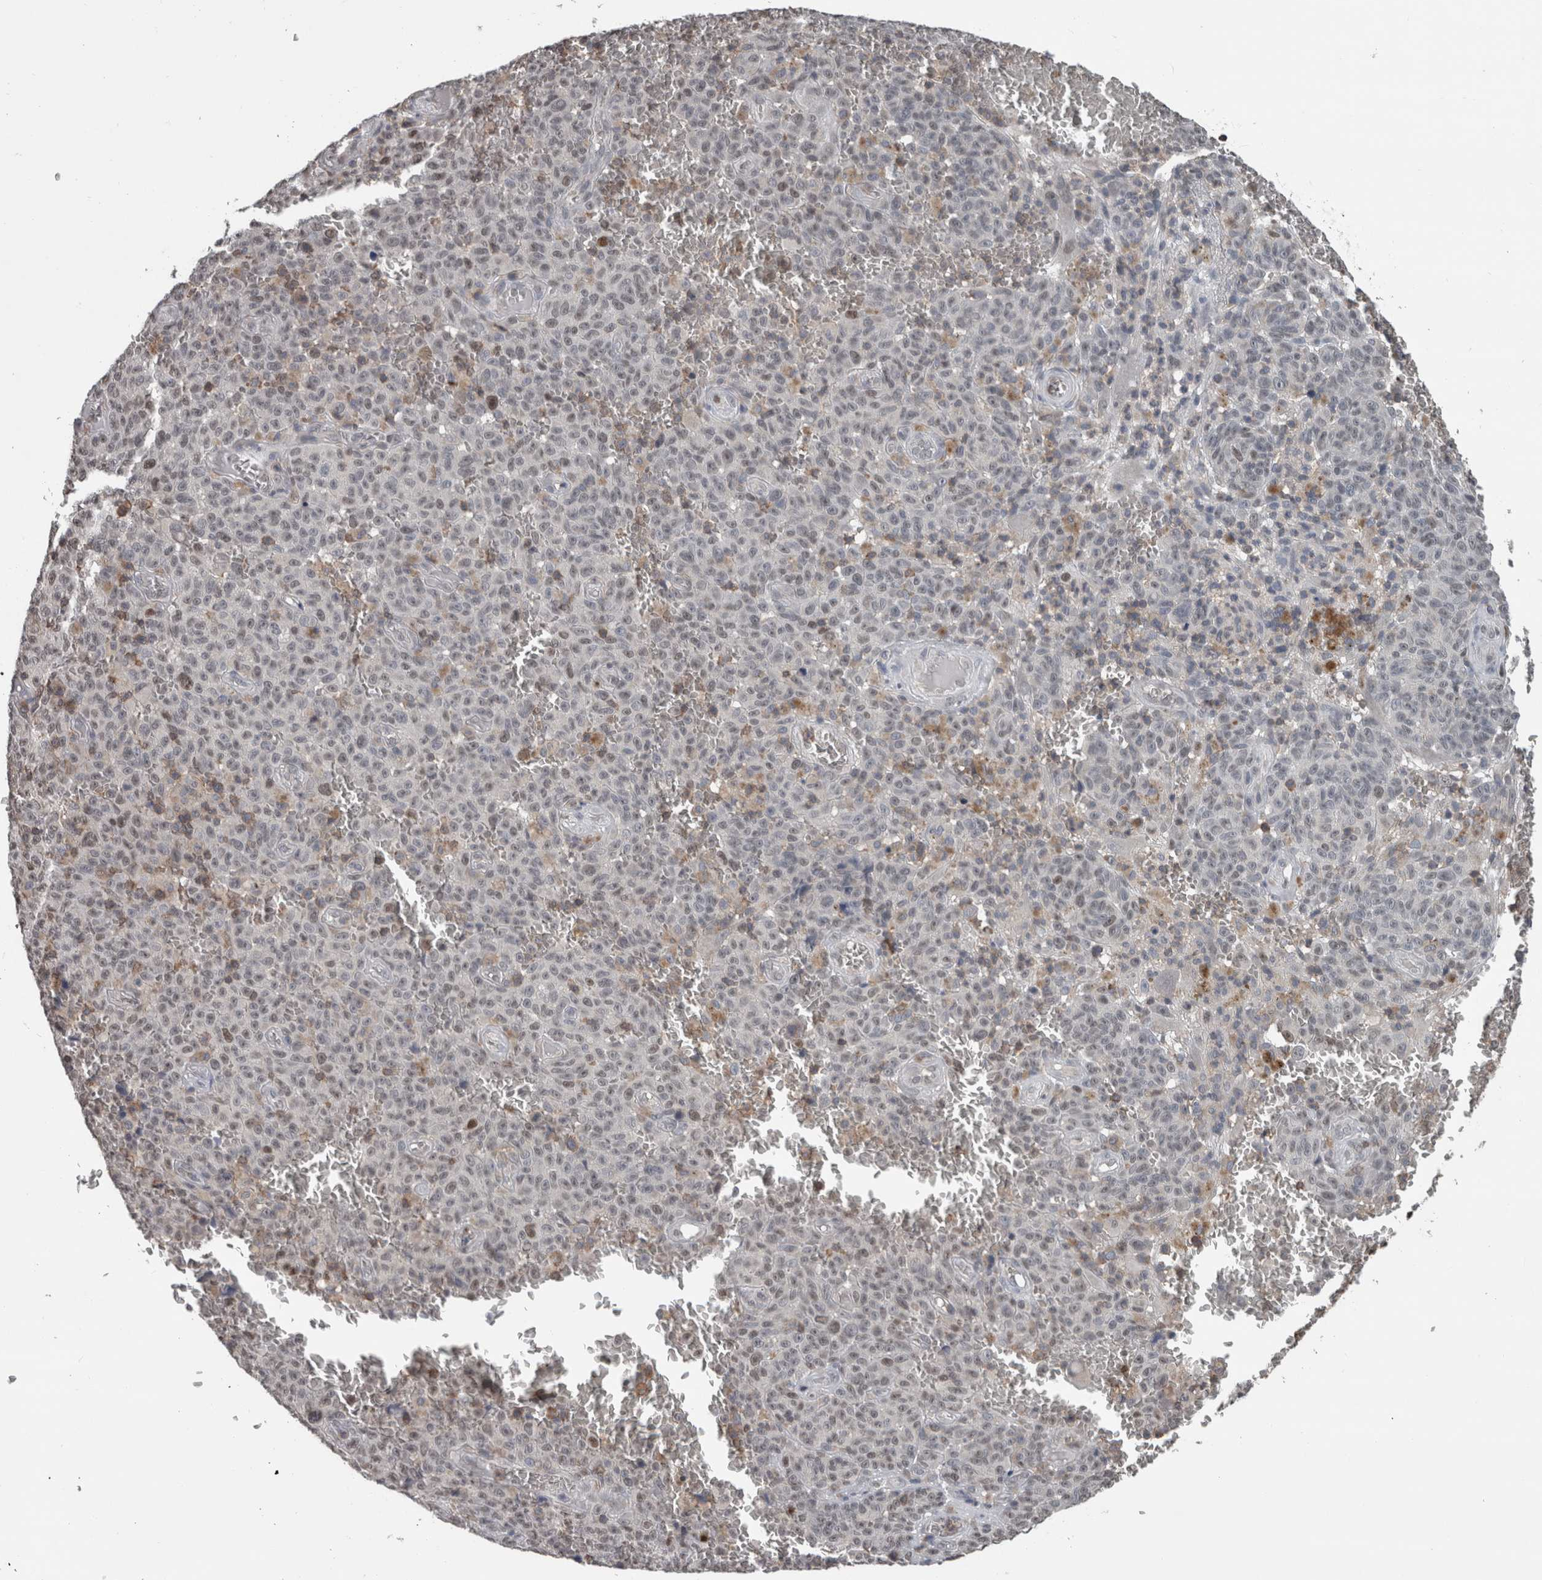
{"staining": {"intensity": "weak", "quantity": "<25%", "location": "nuclear"}, "tissue": "melanoma", "cell_type": "Tumor cells", "image_type": "cancer", "snomed": [{"axis": "morphology", "description": "Malignant melanoma, NOS"}, {"axis": "topography", "description": "Skin"}], "caption": "DAB immunohistochemical staining of malignant melanoma displays no significant expression in tumor cells.", "gene": "MAFF", "patient": {"sex": "female", "age": 82}}